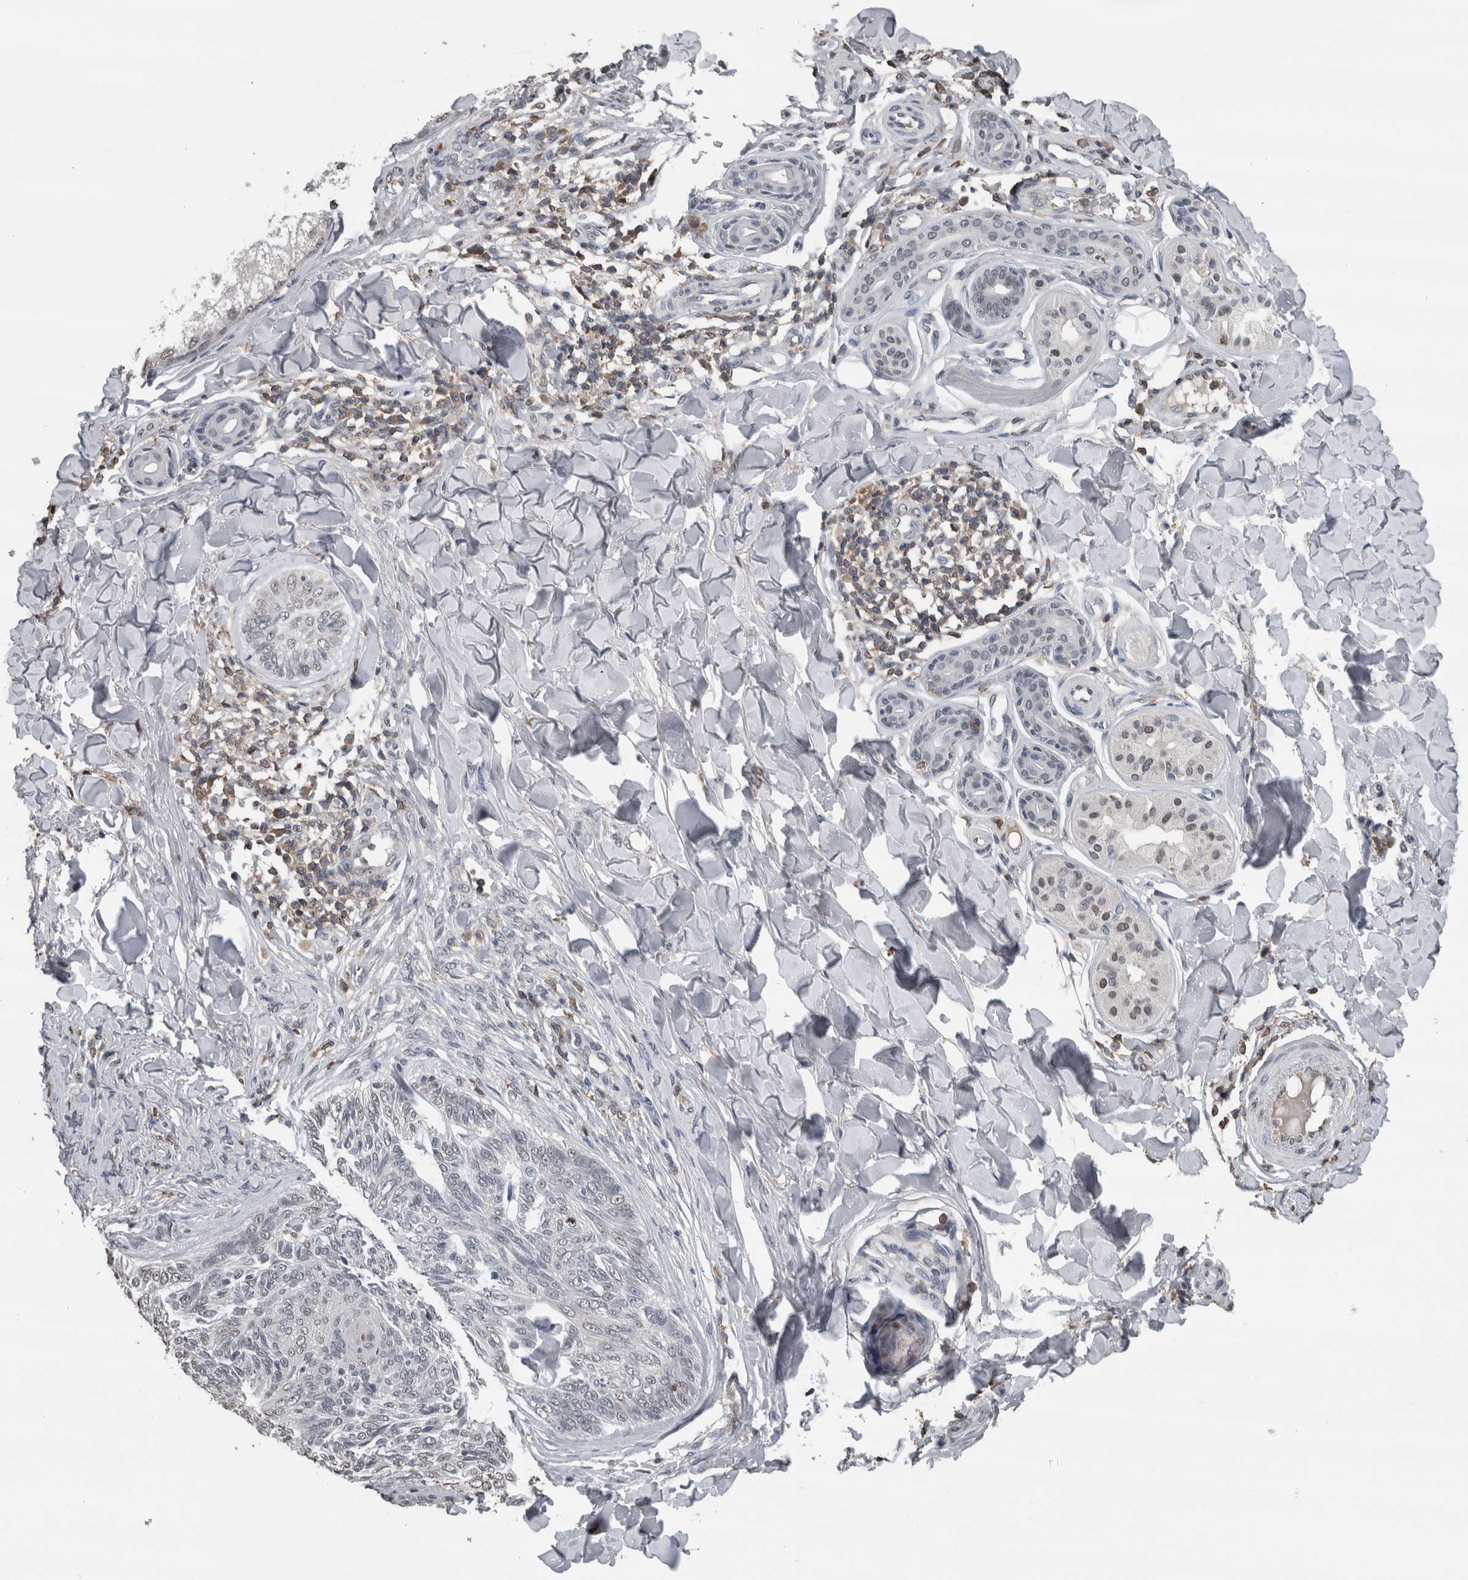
{"staining": {"intensity": "negative", "quantity": "none", "location": "none"}, "tissue": "skin cancer", "cell_type": "Tumor cells", "image_type": "cancer", "snomed": [{"axis": "morphology", "description": "Basal cell carcinoma"}, {"axis": "topography", "description": "Skin"}], "caption": "Immunohistochemical staining of human skin cancer displays no significant expression in tumor cells.", "gene": "MAFF", "patient": {"sex": "male", "age": 43}}